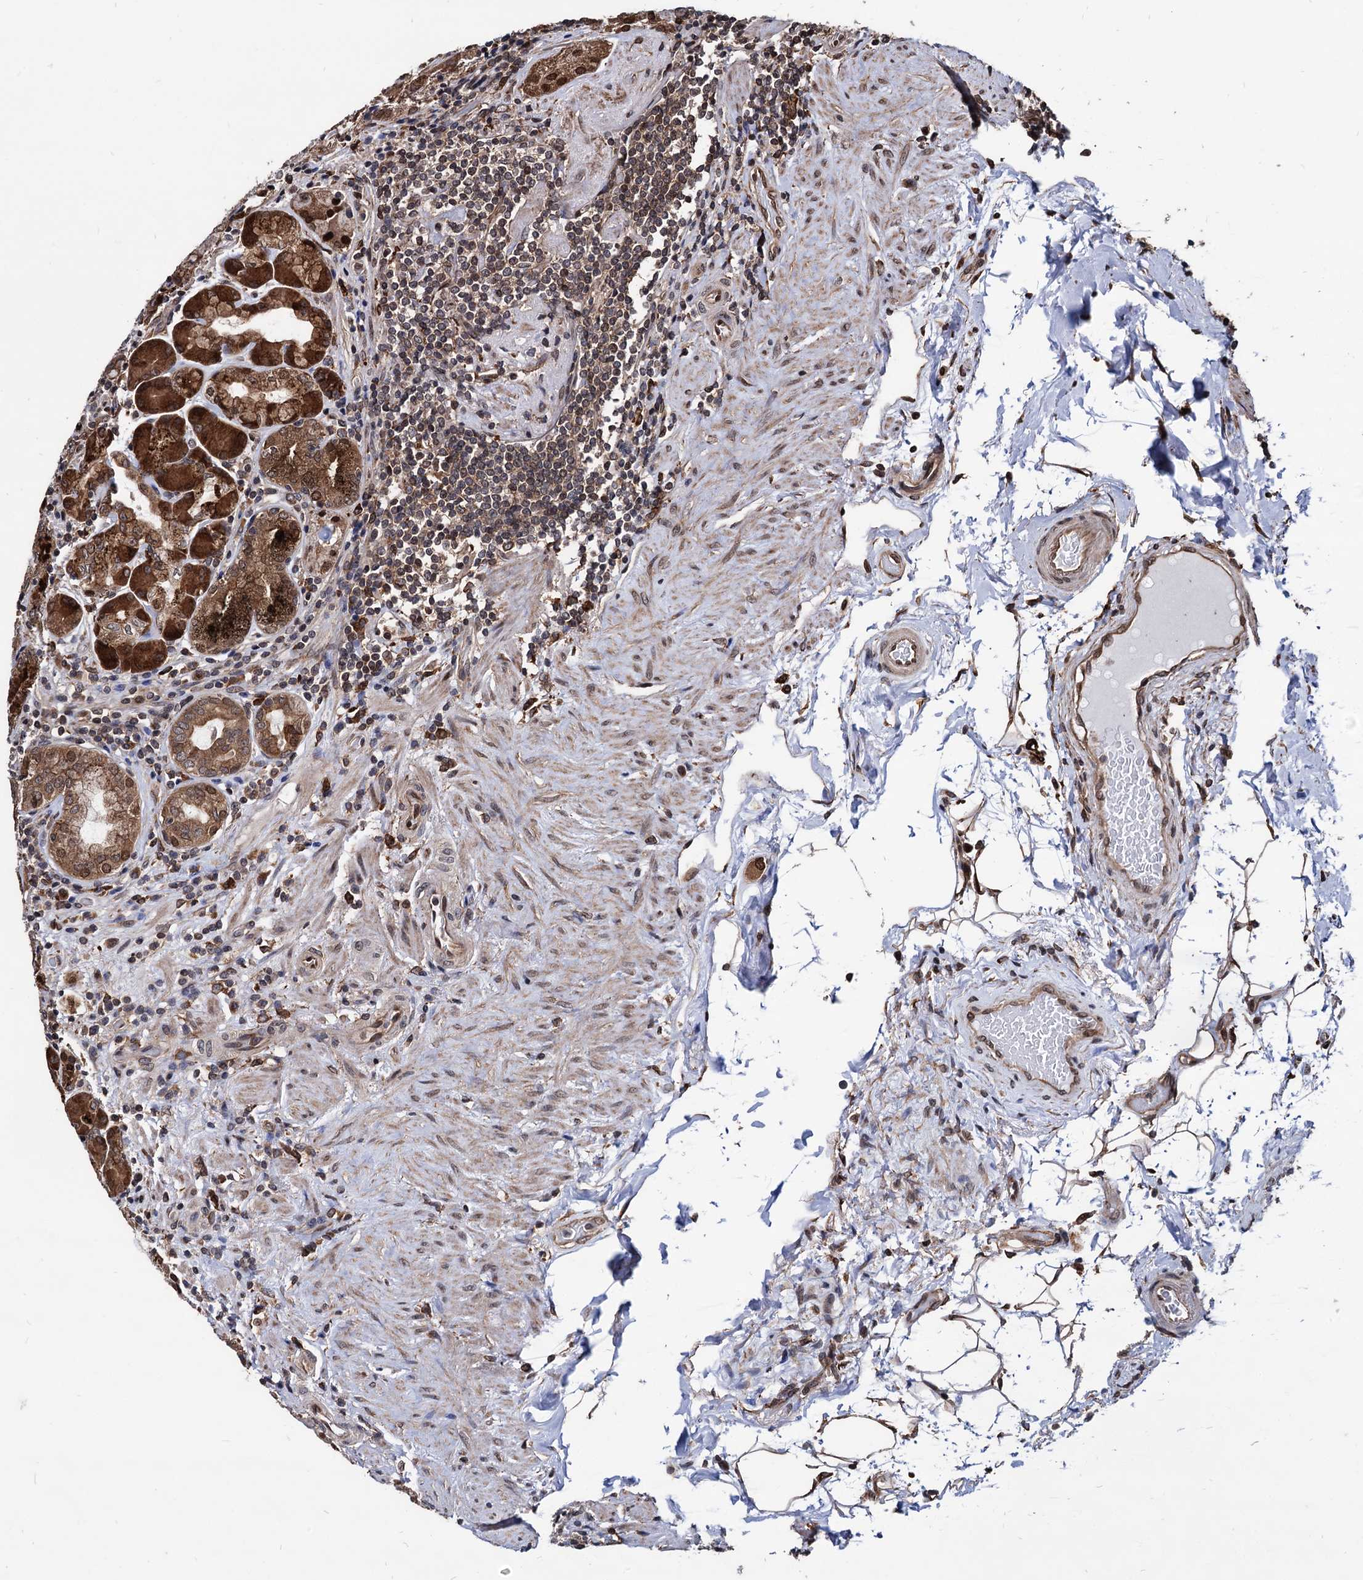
{"staining": {"intensity": "strong", "quantity": ">75%", "location": "cytoplasmic/membranous,nuclear"}, "tissue": "stomach", "cell_type": "Glandular cells", "image_type": "normal", "snomed": [{"axis": "morphology", "description": "Normal tissue, NOS"}, {"axis": "topography", "description": "Stomach, upper"}, {"axis": "topography", "description": "Stomach, lower"}], "caption": "Human stomach stained with a brown dye reveals strong cytoplasmic/membranous,nuclear positive positivity in about >75% of glandular cells.", "gene": "ANKRD12", "patient": {"sex": "female", "age": 76}}